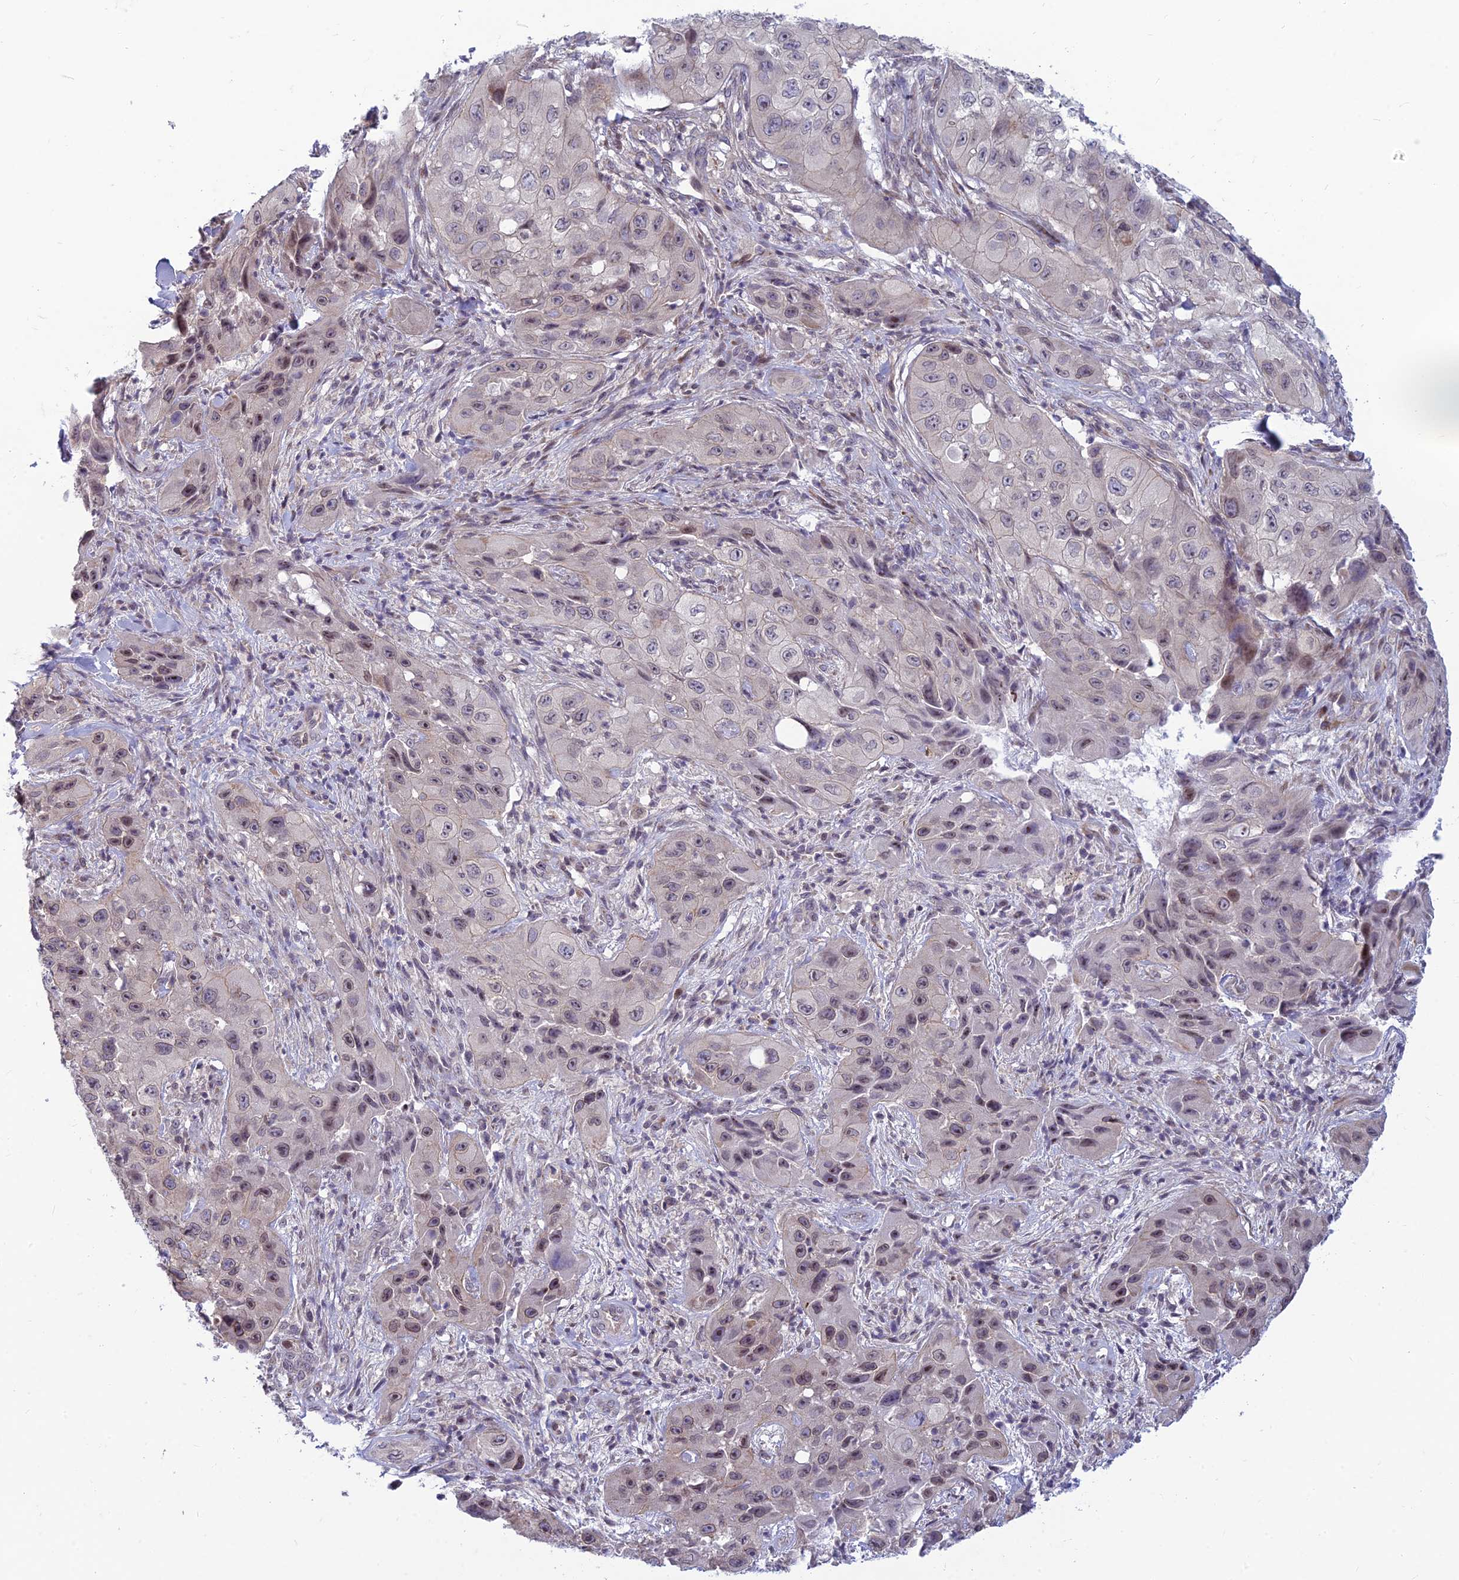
{"staining": {"intensity": "weak", "quantity": "<25%", "location": "nuclear"}, "tissue": "skin cancer", "cell_type": "Tumor cells", "image_type": "cancer", "snomed": [{"axis": "morphology", "description": "Squamous cell carcinoma, NOS"}, {"axis": "topography", "description": "Skin"}, {"axis": "topography", "description": "Subcutis"}], "caption": "IHC of human squamous cell carcinoma (skin) exhibits no positivity in tumor cells.", "gene": "DTX2", "patient": {"sex": "male", "age": 73}}